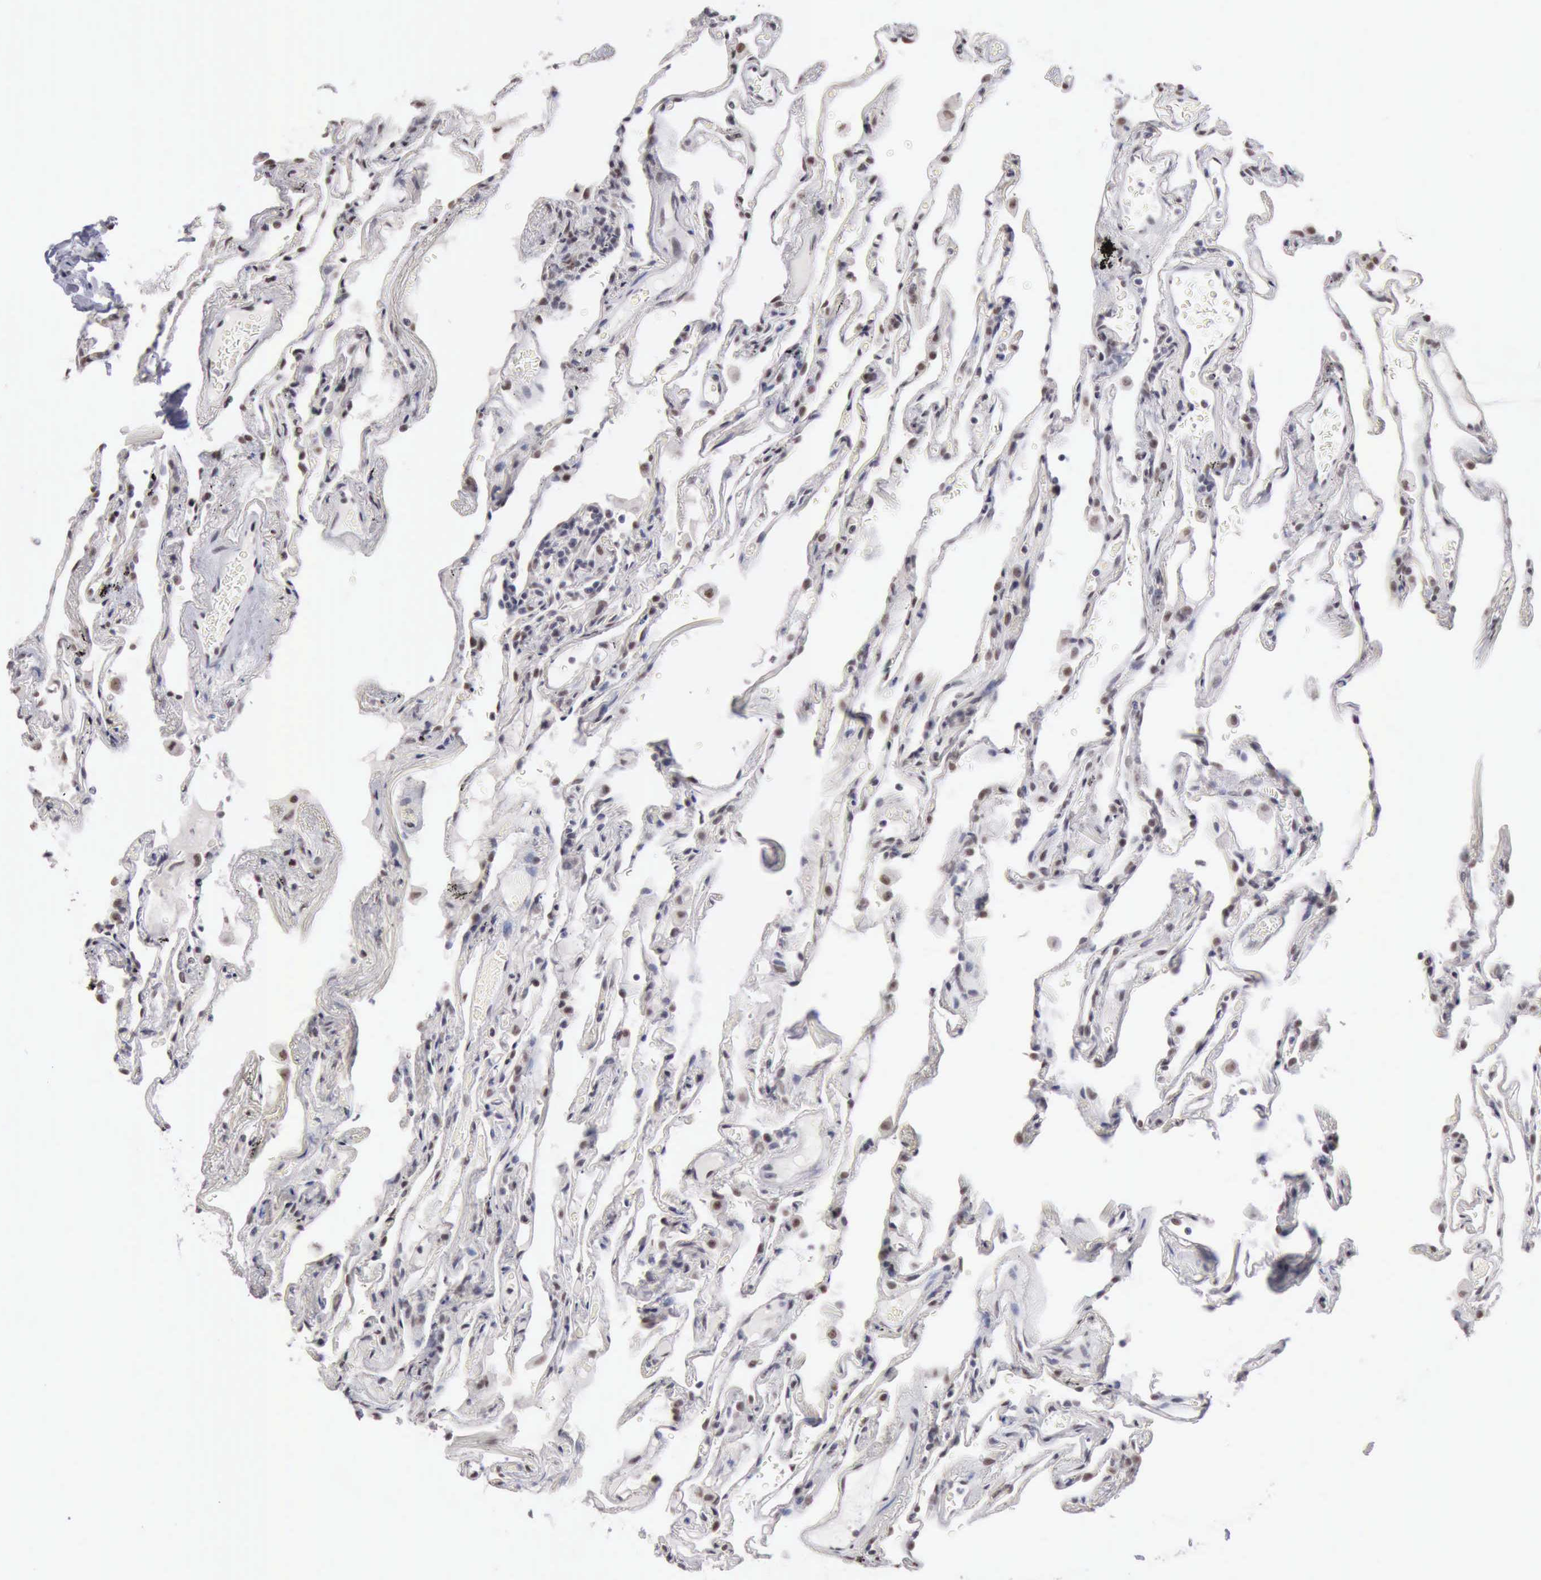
{"staining": {"intensity": "weak", "quantity": "25%-75%", "location": "nuclear"}, "tissue": "lung", "cell_type": "Alveolar cells", "image_type": "normal", "snomed": [{"axis": "morphology", "description": "Normal tissue, NOS"}, {"axis": "morphology", "description": "Inflammation, NOS"}, {"axis": "topography", "description": "Lung"}], "caption": "Immunohistochemical staining of benign human lung reveals weak nuclear protein staining in about 25%-75% of alveolar cells. The protein is shown in brown color, while the nuclei are stained blue.", "gene": "TAF1", "patient": {"sex": "male", "age": 69}}